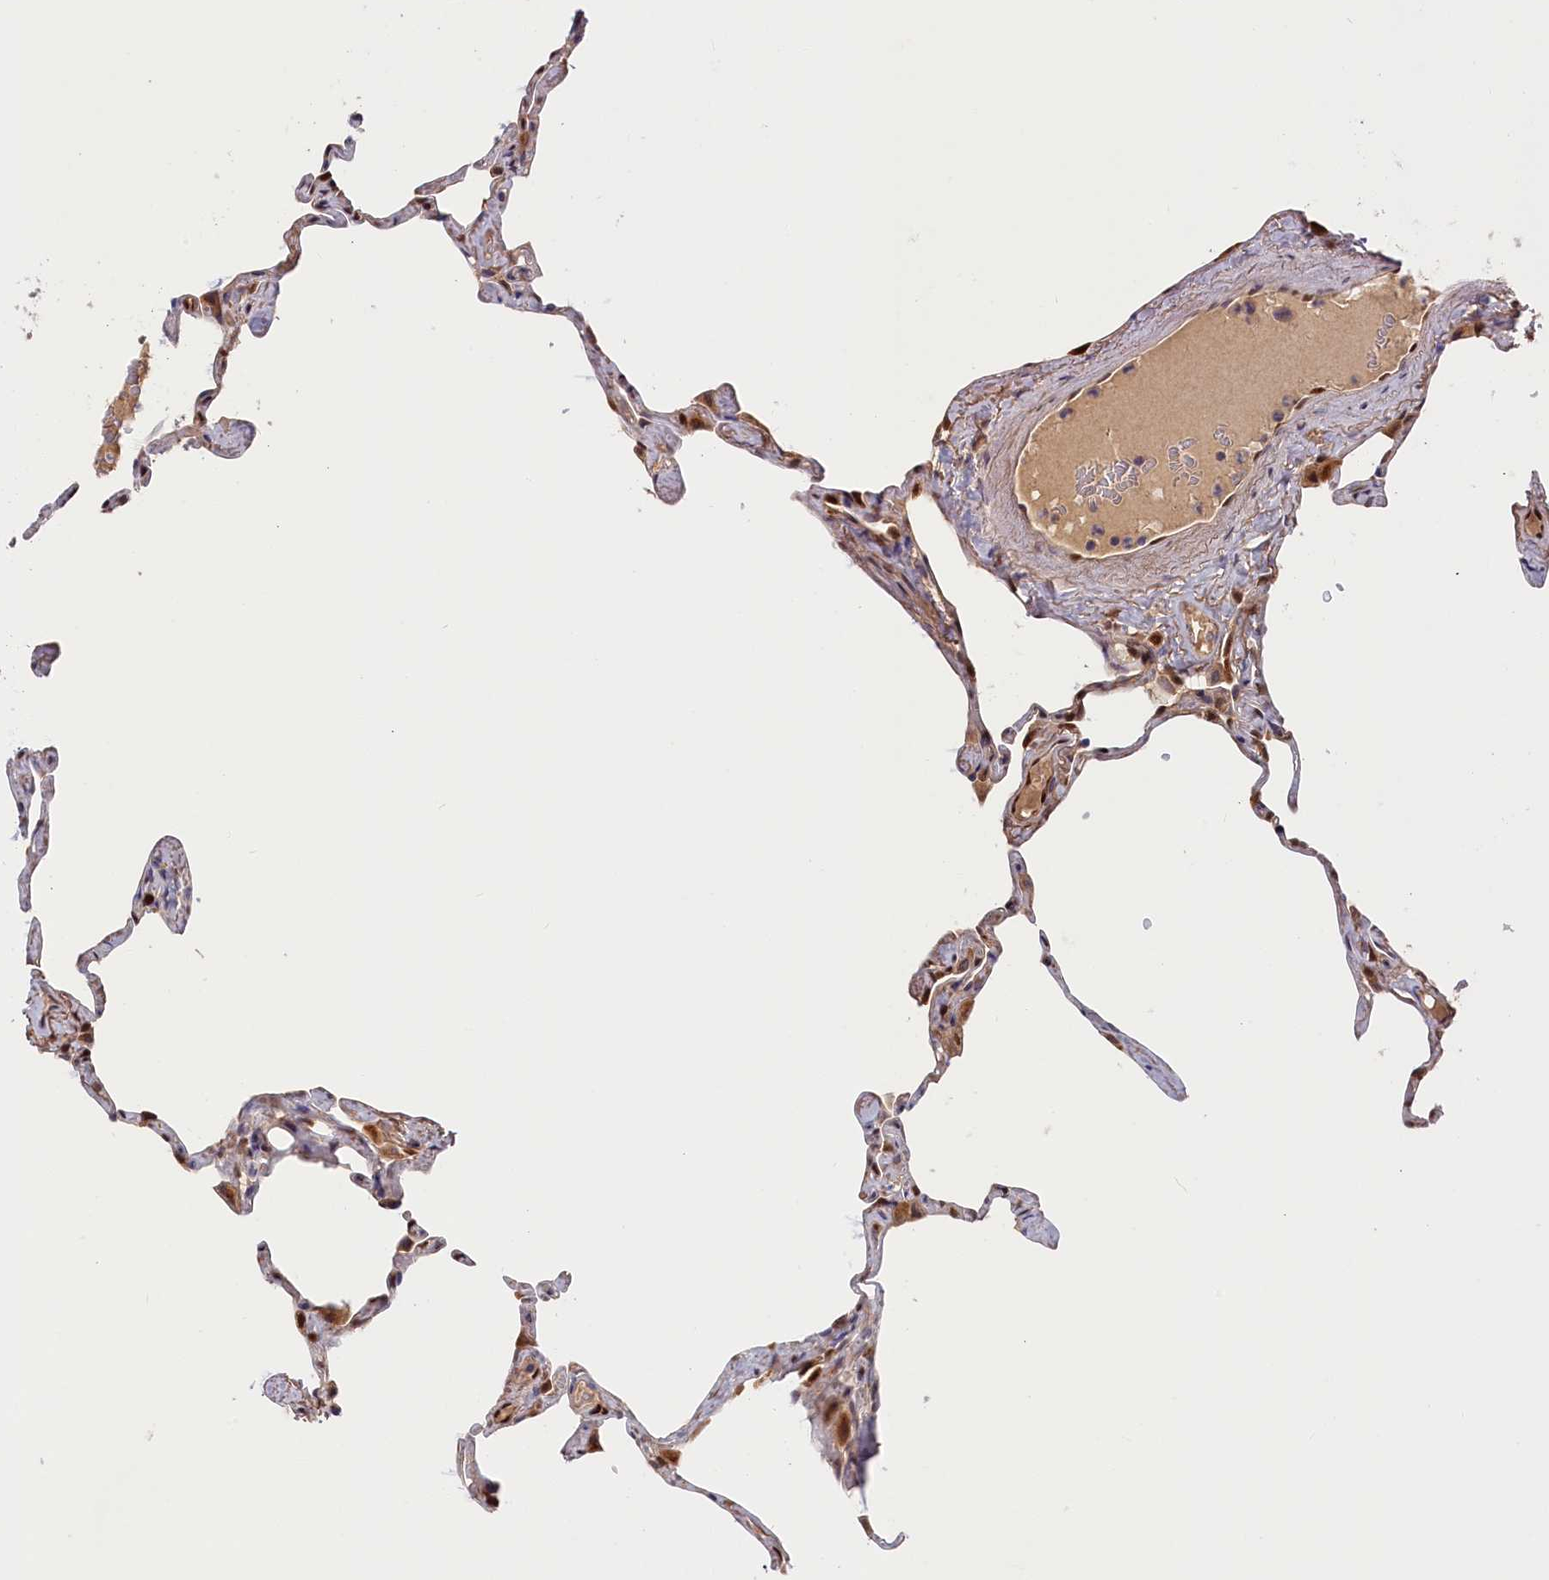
{"staining": {"intensity": "moderate", "quantity": "25%-75%", "location": "cytoplasmic/membranous,nuclear"}, "tissue": "lung", "cell_type": "Alveolar cells", "image_type": "normal", "snomed": [{"axis": "morphology", "description": "Normal tissue, NOS"}, {"axis": "topography", "description": "Lung"}], "caption": "Protein expression analysis of normal lung displays moderate cytoplasmic/membranous,nuclear staining in approximately 25%-75% of alveolar cells. (Brightfield microscopy of DAB IHC at high magnification).", "gene": "CHST12", "patient": {"sex": "male", "age": 65}}